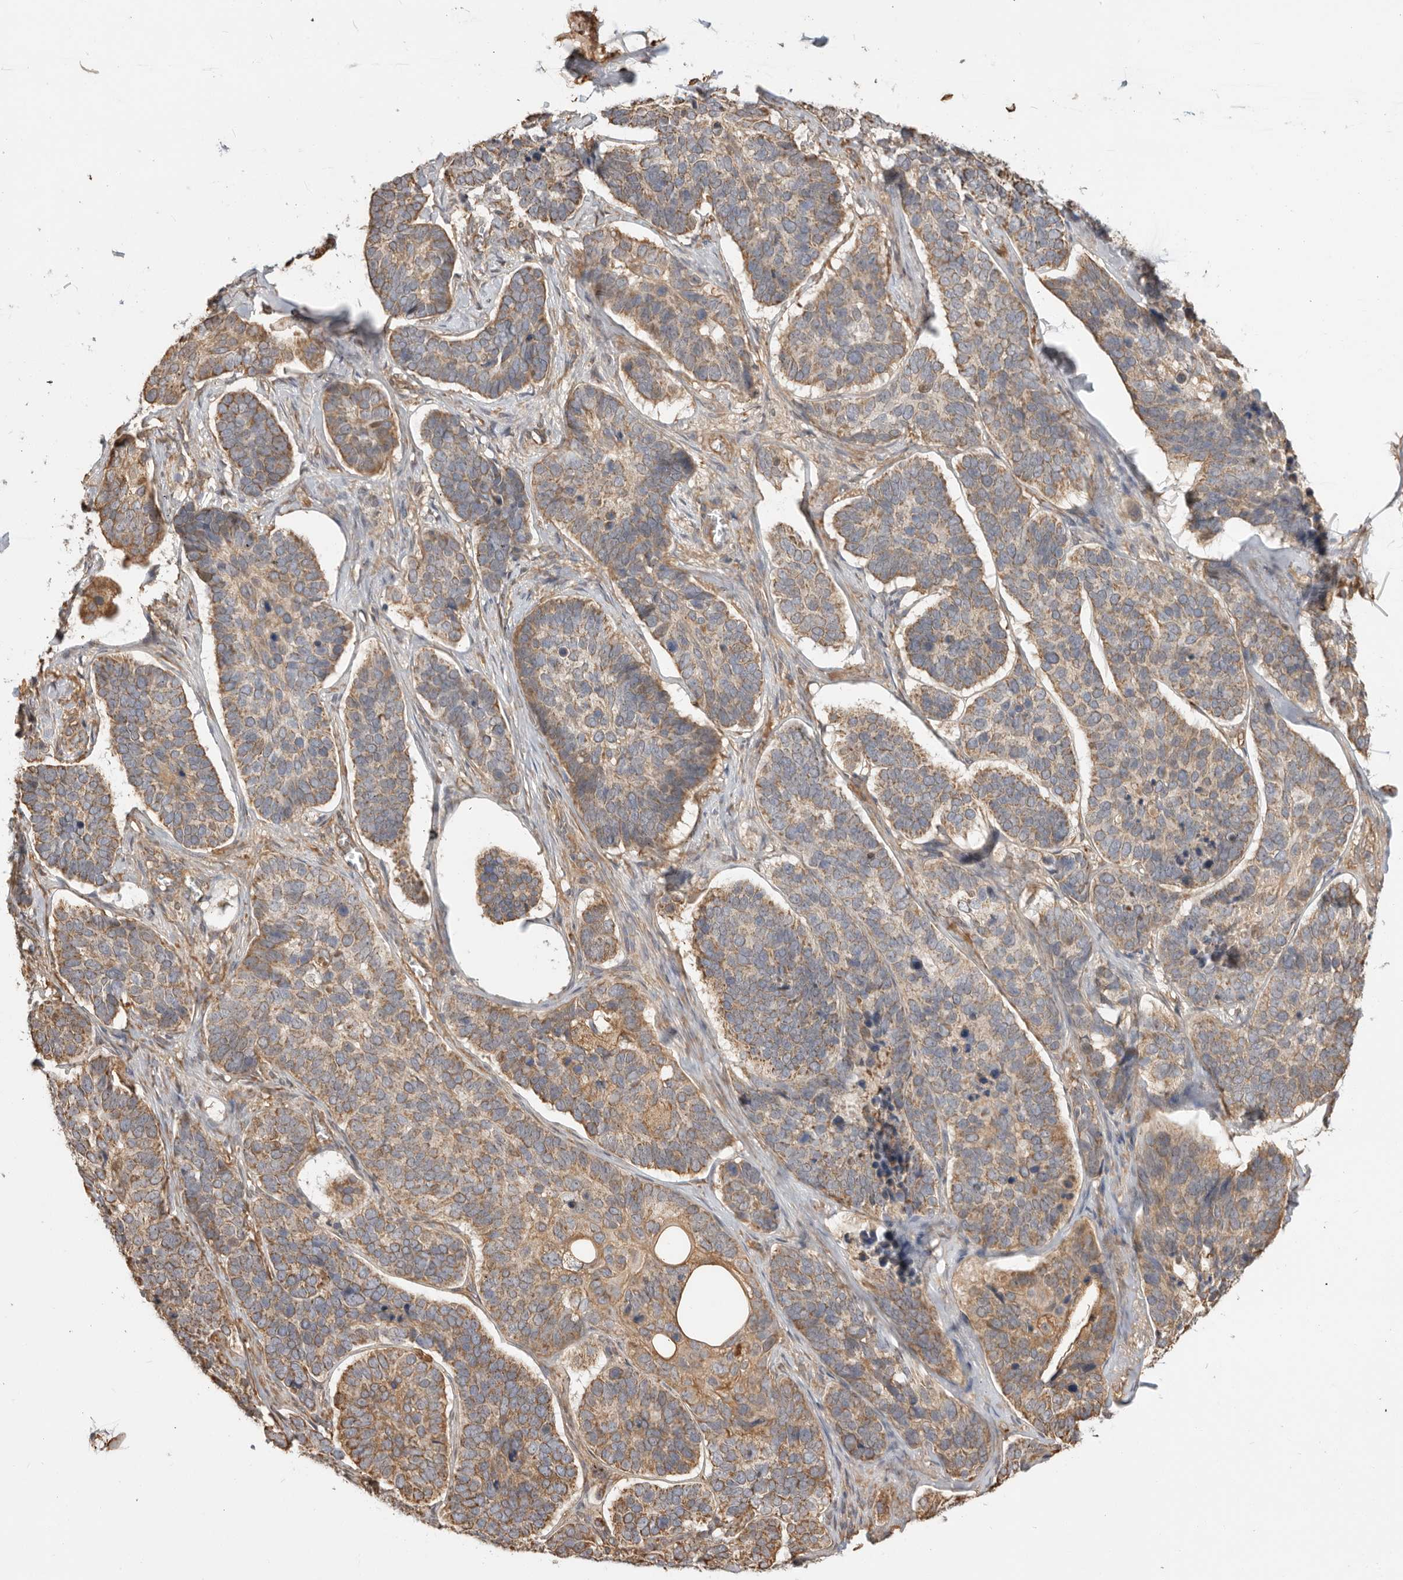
{"staining": {"intensity": "moderate", "quantity": ">75%", "location": "cytoplasmic/membranous"}, "tissue": "skin cancer", "cell_type": "Tumor cells", "image_type": "cancer", "snomed": [{"axis": "morphology", "description": "Basal cell carcinoma"}, {"axis": "topography", "description": "Skin"}], "caption": "Immunohistochemical staining of skin basal cell carcinoma shows medium levels of moderate cytoplasmic/membranous expression in approximately >75% of tumor cells. Immunohistochemistry stains the protein of interest in brown and the nuclei are stained blue.", "gene": "DPH7", "patient": {"sex": "male", "age": 62}}